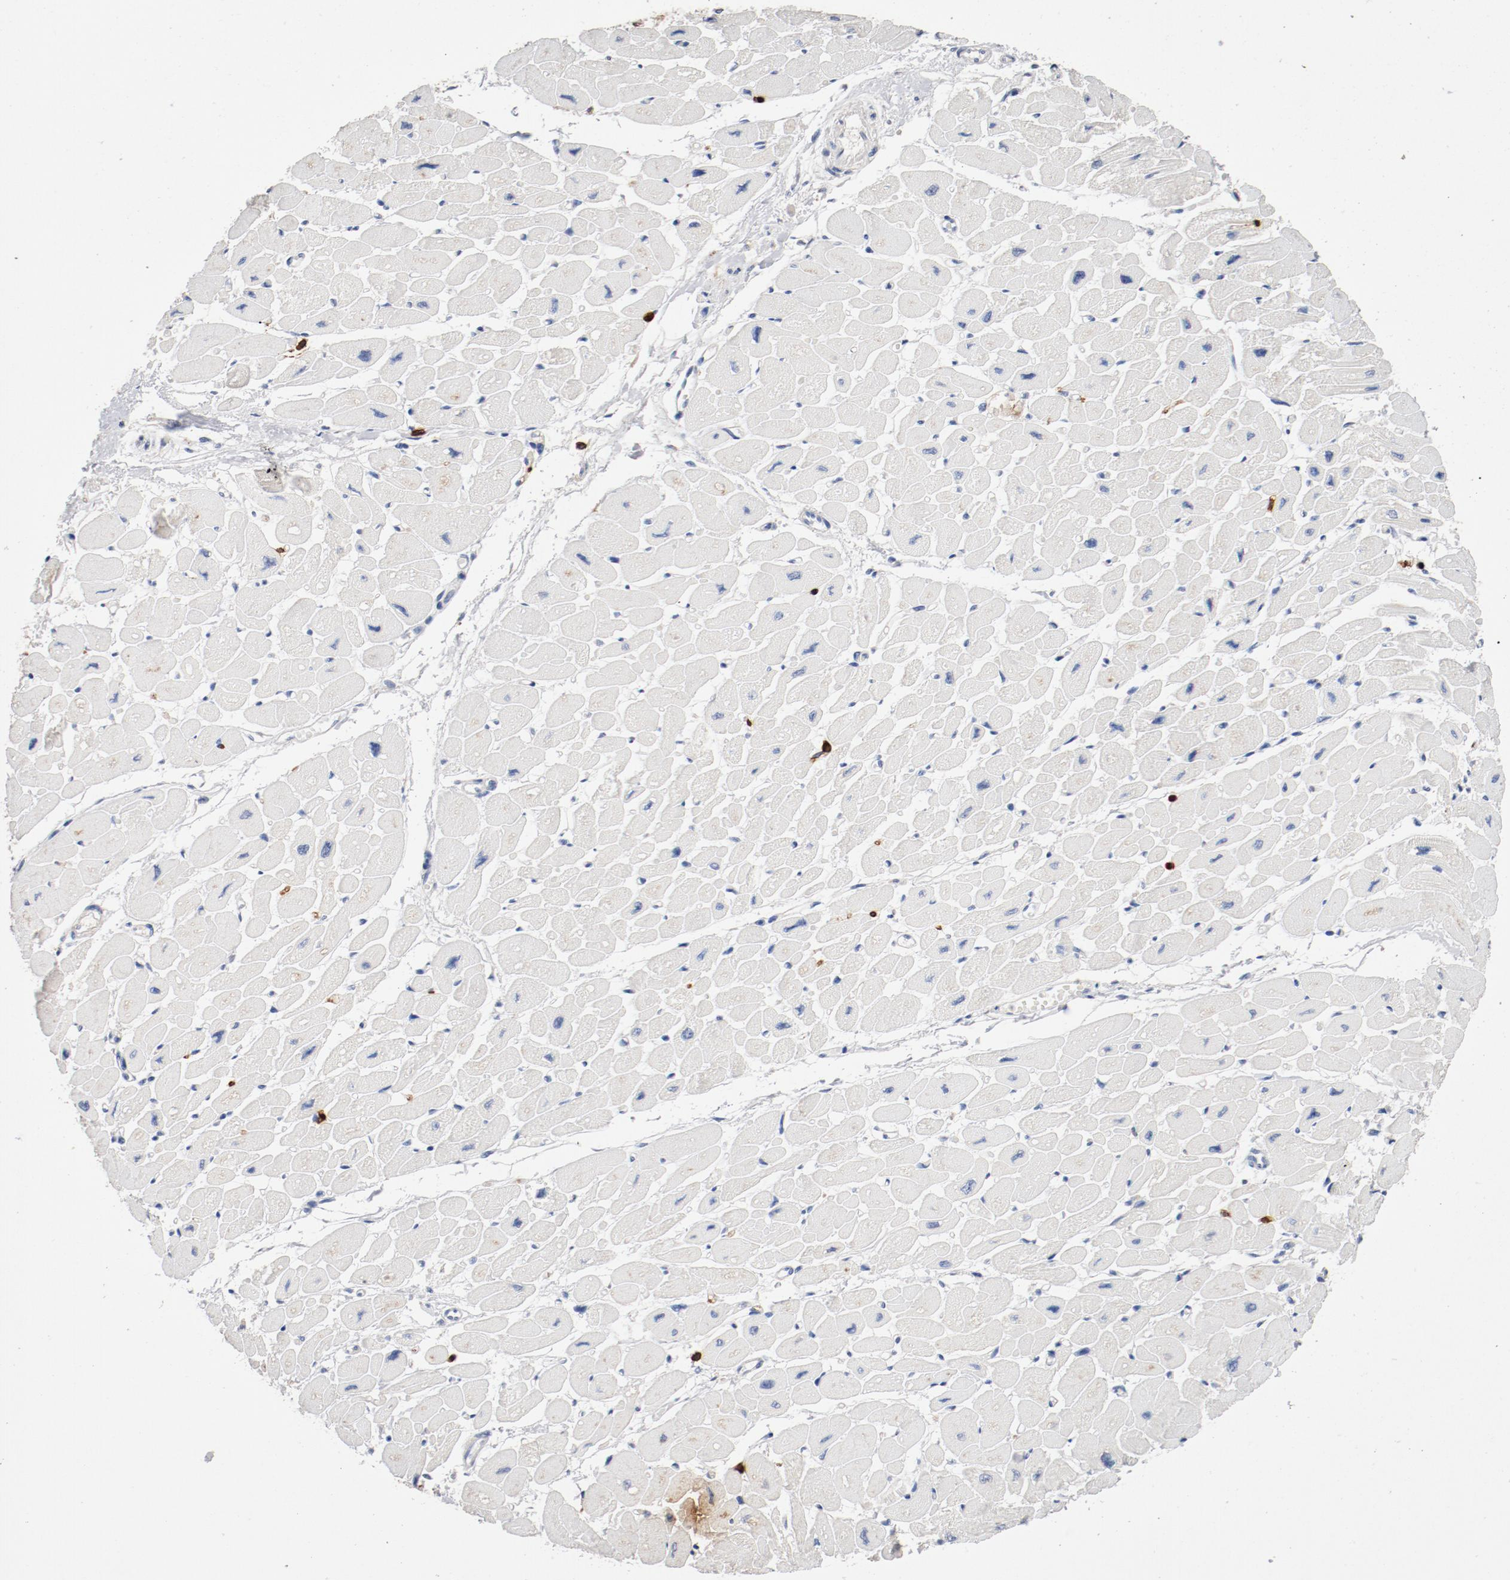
{"staining": {"intensity": "negative", "quantity": "none", "location": "none"}, "tissue": "heart muscle", "cell_type": "Cardiomyocytes", "image_type": "normal", "snomed": [{"axis": "morphology", "description": "Normal tissue, NOS"}, {"axis": "topography", "description": "Heart"}], "caption": "Human heart muscle stained for a protein using immunohistochemistry (IHC) demonstrates no staining in cardiomyocytes.", "gene": "CD247", "patient": {"sex": "female", "age": 54}}